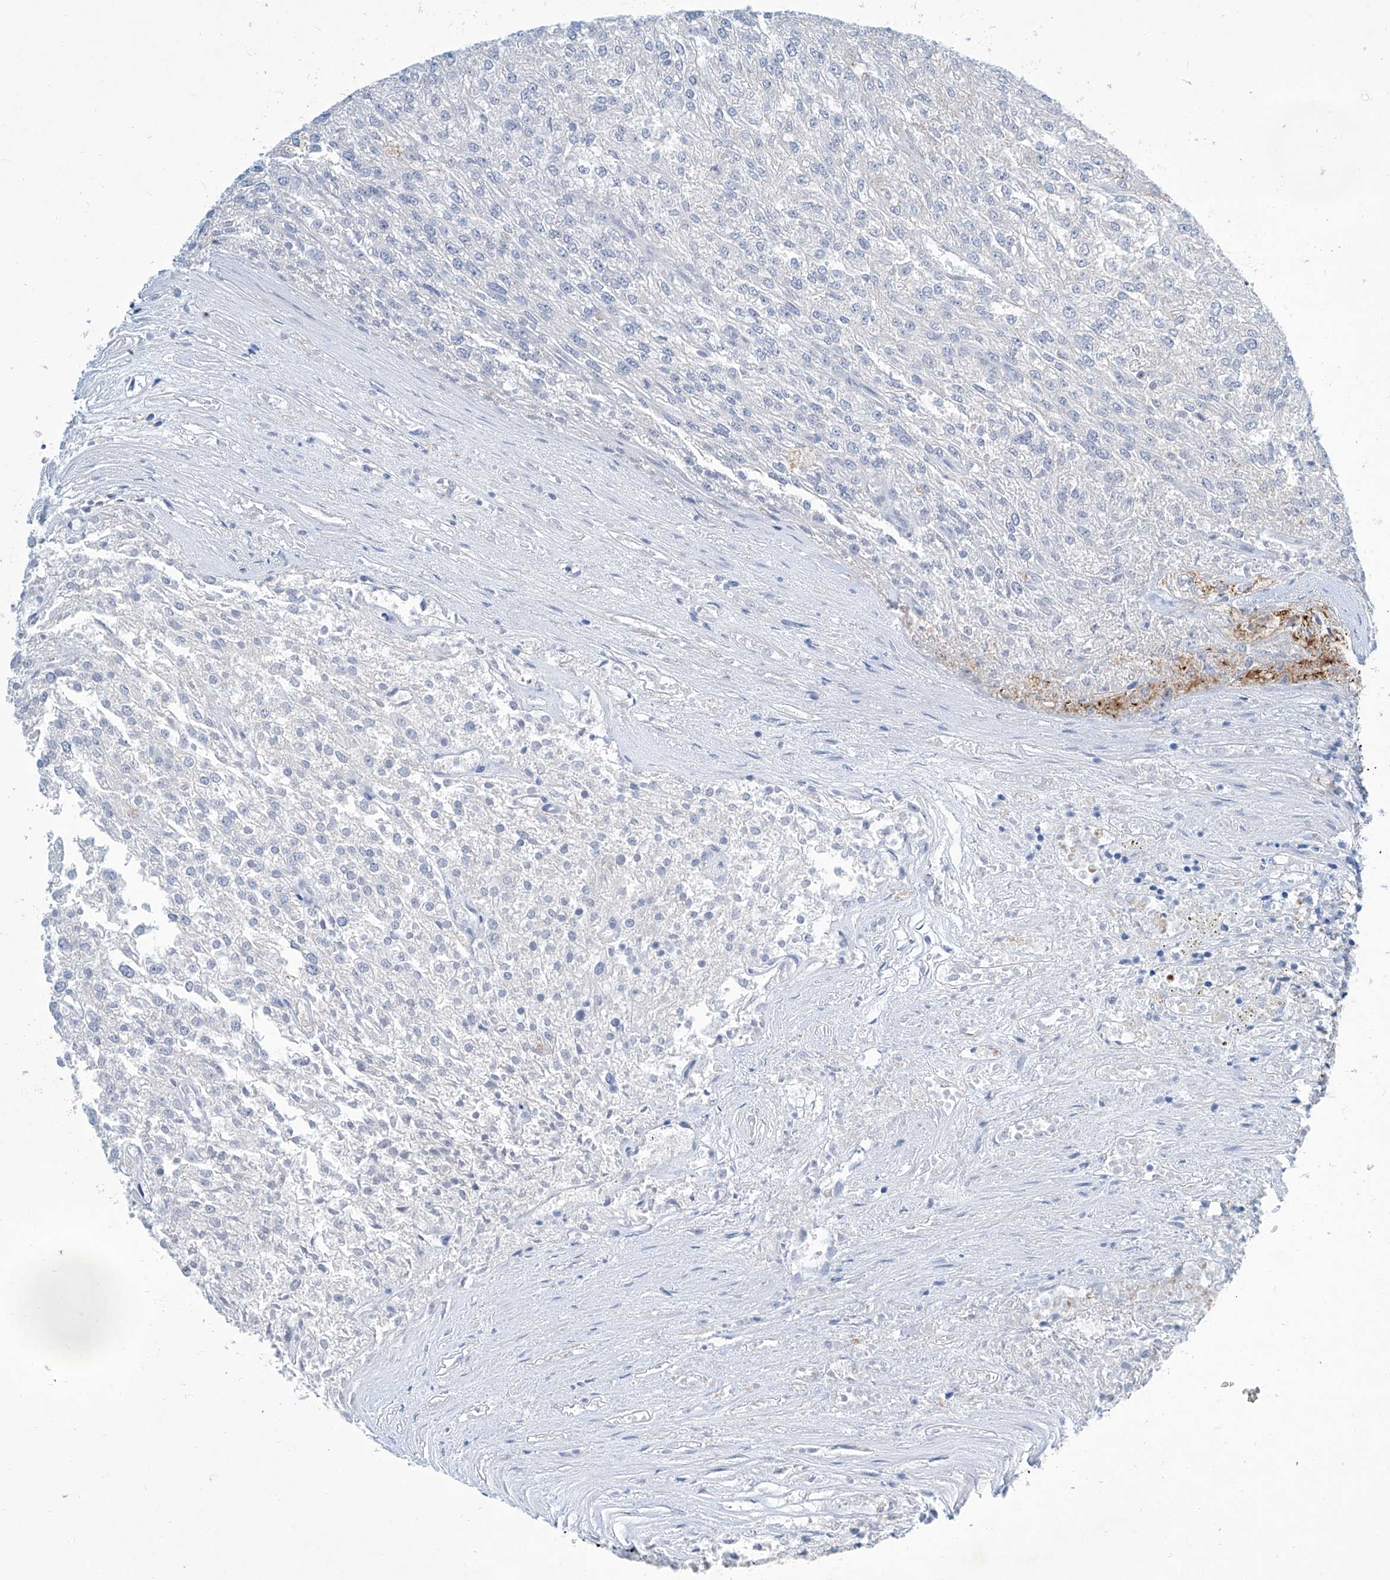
{"staining": {"intensity": "negative", "quantity": "none", "location": "none"}, "tissue": "renal cancer", "cell_type": "Tumor cells", "image_type": "cancer", "snomed": [{"axis": "morphology", "description": "Adenocarcinoma, NOS"}, {"axis": "topography", "description": "Kidney"}], "caption": "An image of adenocarcinoma (renal) stained for a protein reveals no brown staining in tumor cells. Nuclei are stained in blue.", "gene": "ZNF519", "patient": {"sex": "female", "age": 54}}